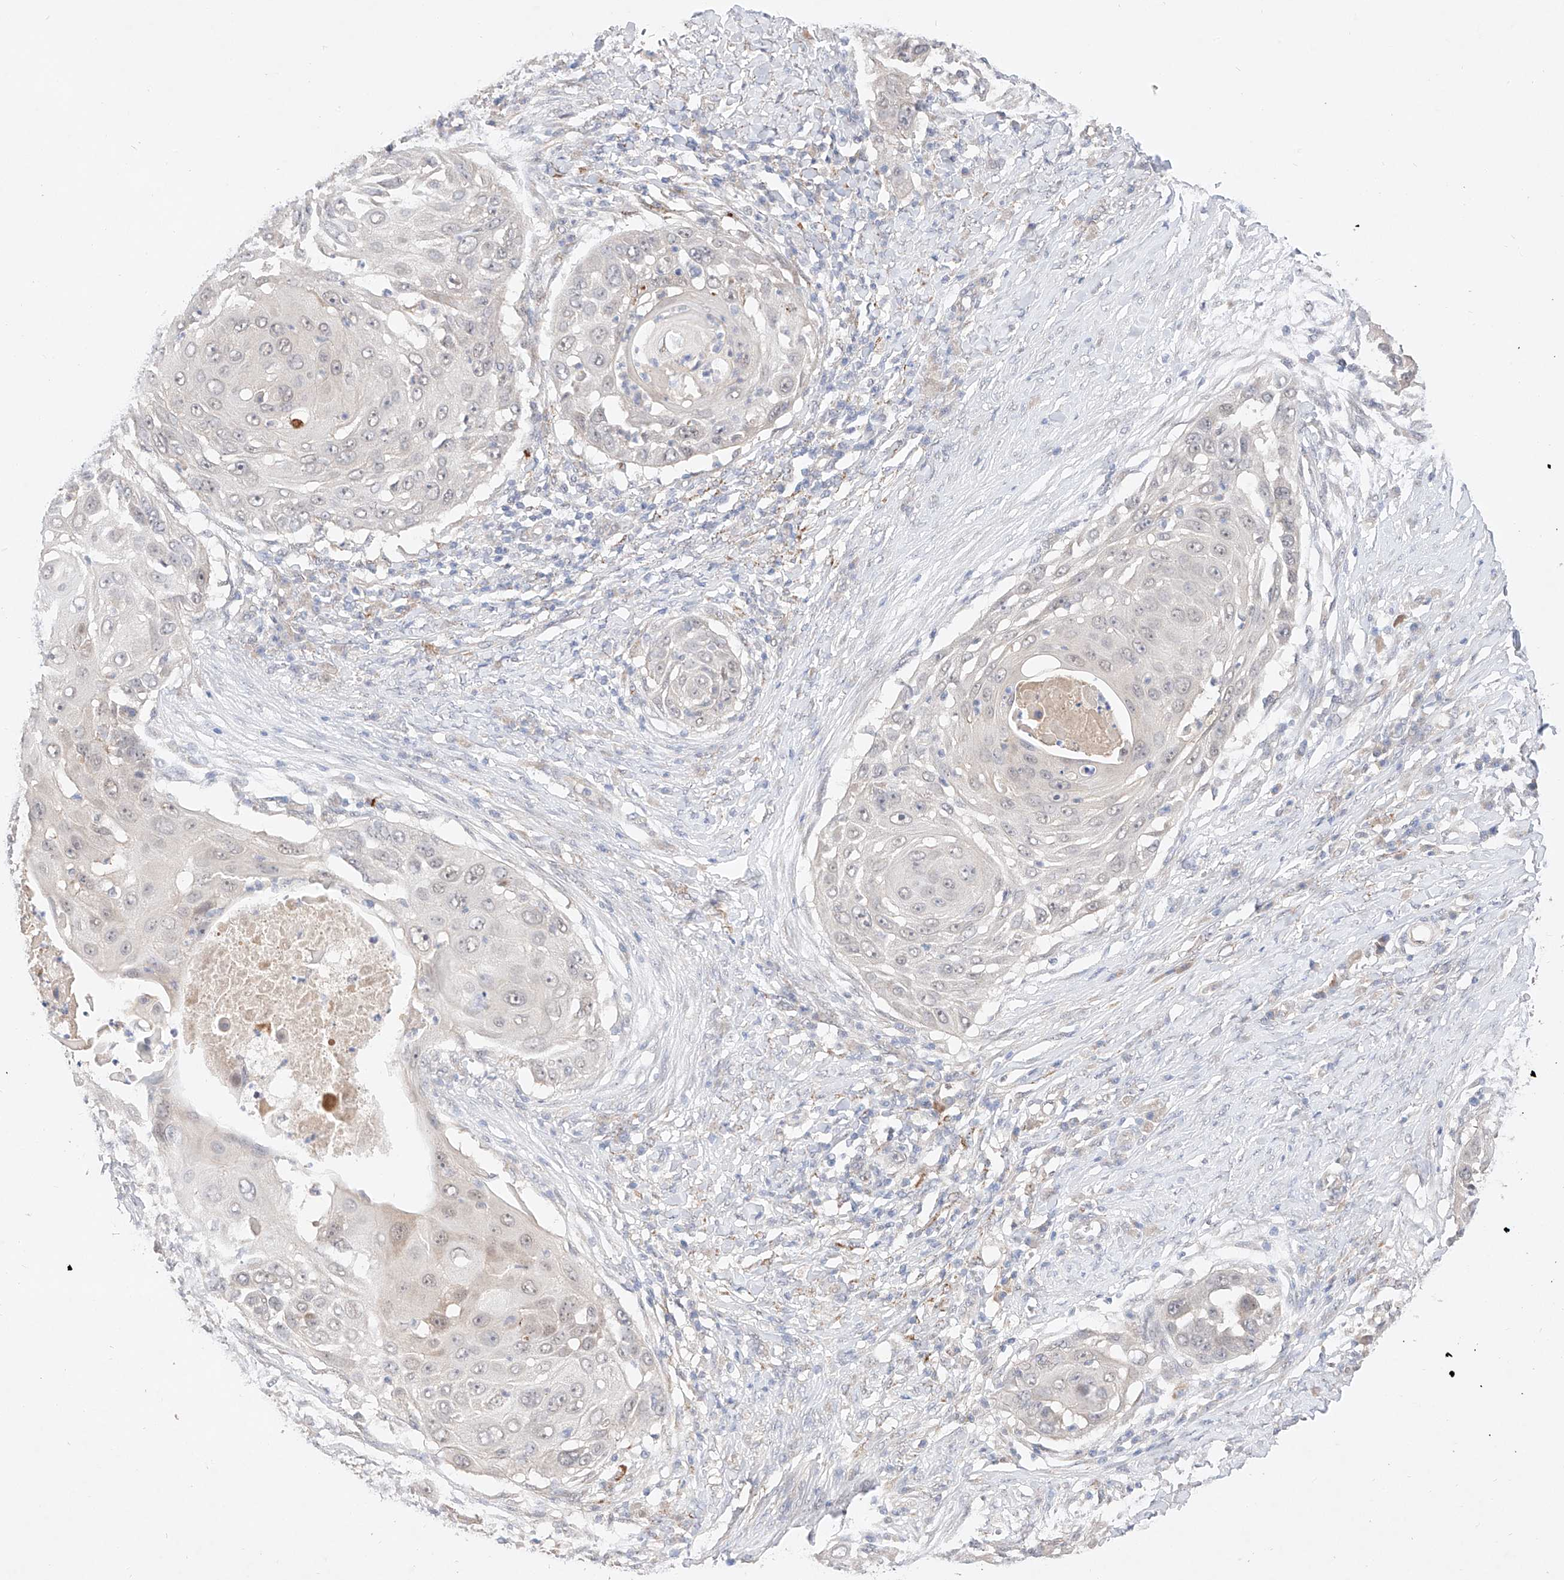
{"staining": {"intensity": "negative", "quantity": "none", "location": "none"}, "tissue": "skin cancer", "cell_type": "Tumor cells", "image_type": "cancer", "snomed": [{"axis": "morphology", "description": "Squamous cell carcinoma, NOS"}, {"axis": "topography", "description": "Skin"}], "caption": "This is an IHC image of human squamous cell carcinoma (skin). There is no staining in tumor cells.", "gene": "IL22RA2", "patient": {"sex": "female", "age": 44}}